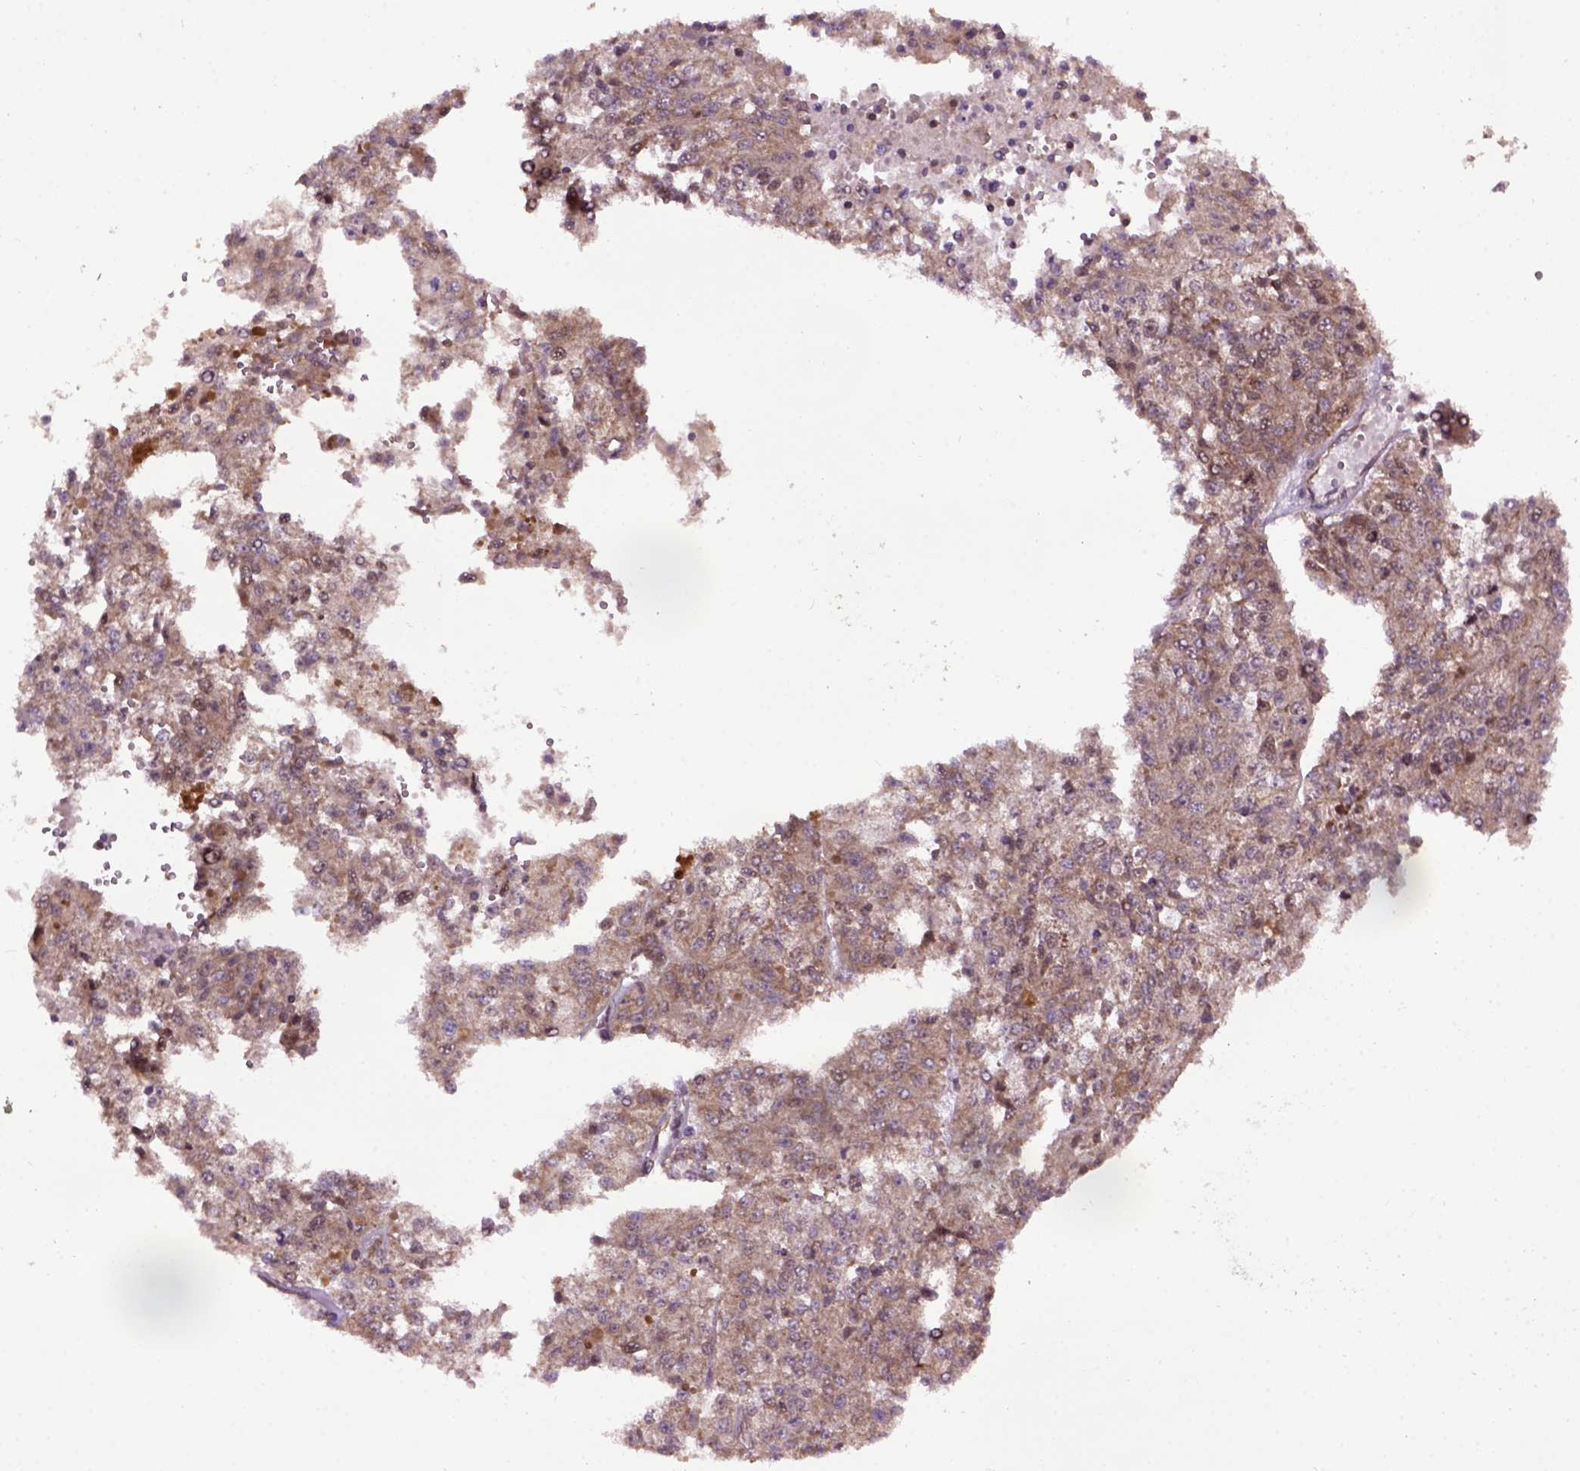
{"staining": {"intensity": "moderate", "quantity": ">75%", "location": "cytoplasmic/membranous"}, "tissue": "melanoma", "cell_type": "Tumor cells", "image_type": "cancer", "snomed": [{"axis": "morphology", "description": "Malignant melanoma, Metastatic site"}, {"axis": "topography", "description": "Lymph node"}], "caption": "A brown stain labels moderate cytoplasmic/membranous staining of a protein in human melanoma tumor cells.", "gene": "WDR48", "patient": {"sex": "female", "age": 64}}